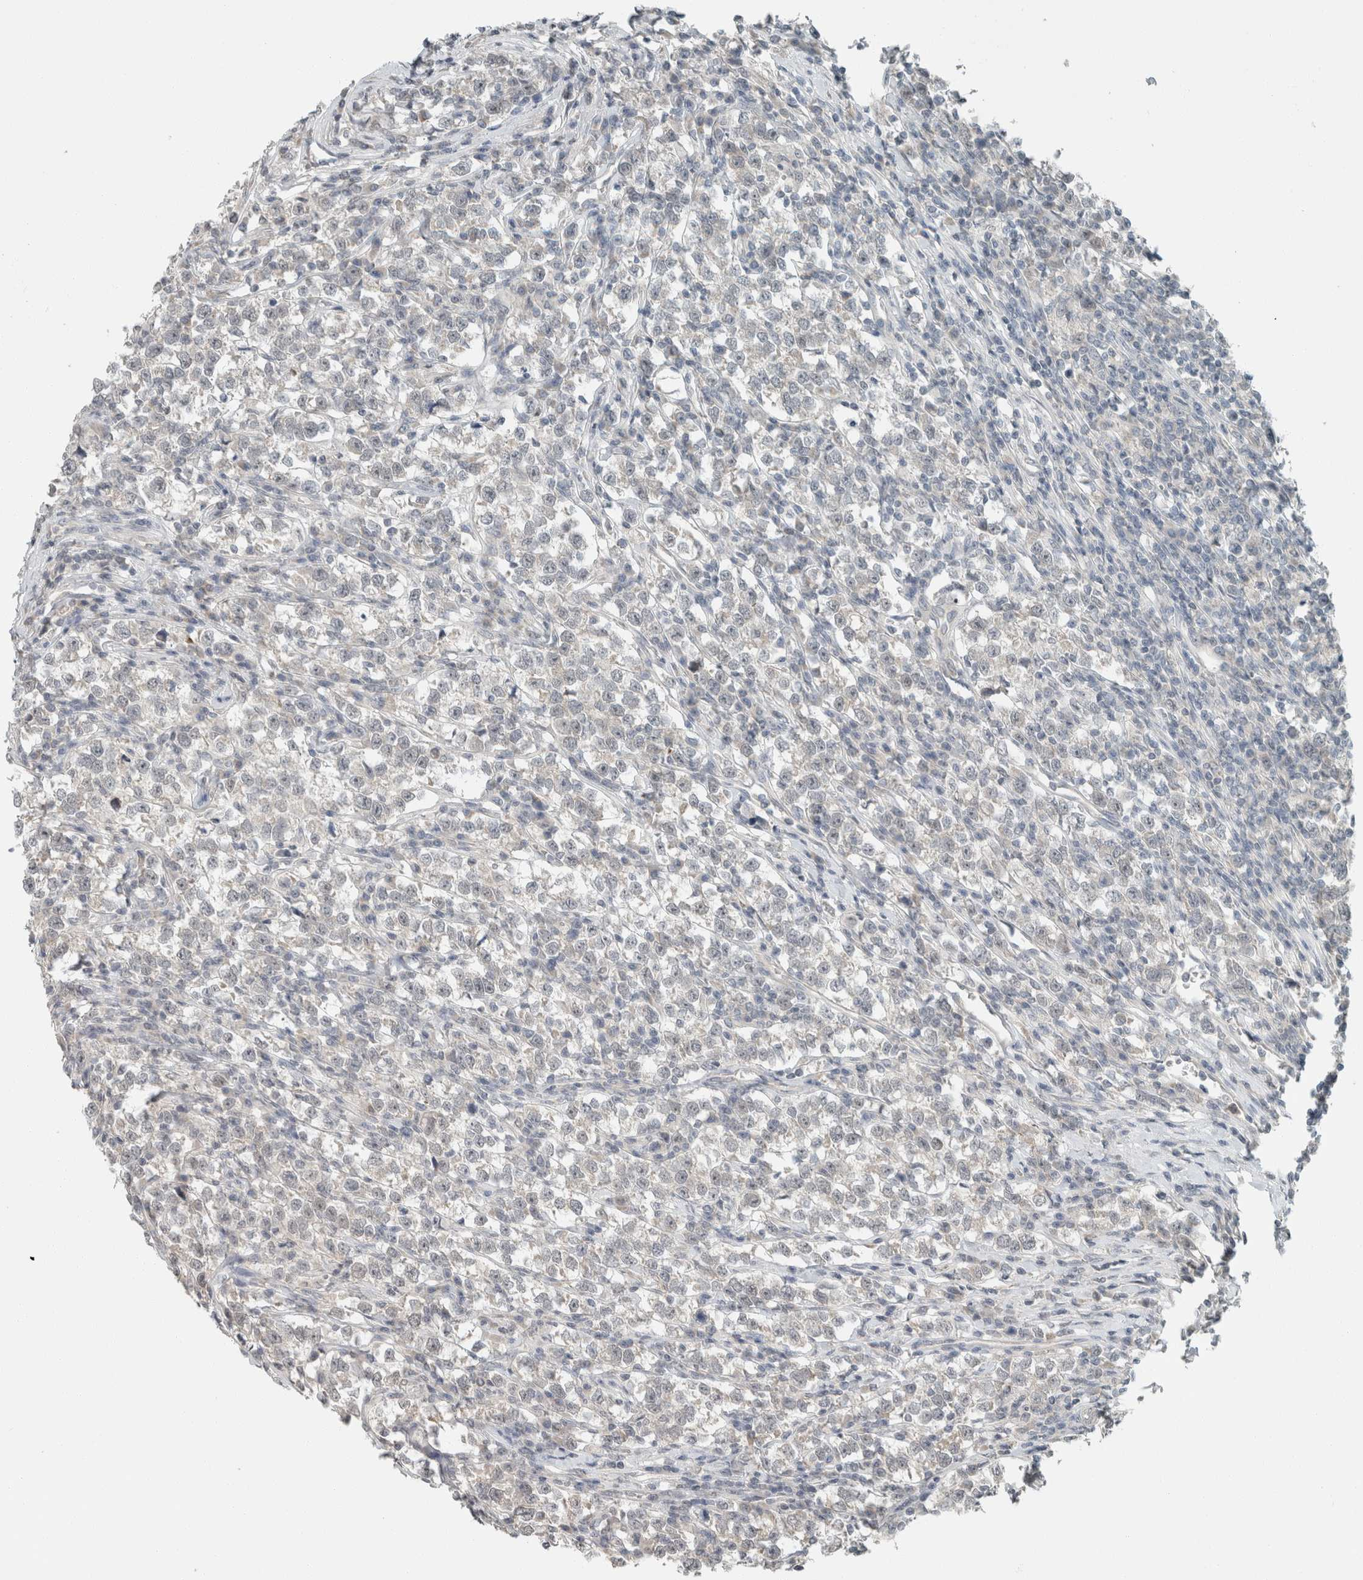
{"staining": {"intensity": "negative", "quantity": "none", "location": "none"}, "tissue": "testis cancer", "cell_type": "Tumor cells", "image_type": "cancer", "snomed": [{"axis": "morphology", "description": "Normal tissue, NOS"}, {"axis": "morphology", "description": "Seminoma, NOS"}, {"axis": "topography", "description": "Testis"}], "caption": "Immunohistochemistry image of neoplastic tissue: testis cancer stained with DAB (3,3'-diaminobenzidine) demonstrates no significant protein staining in tumor cells.", "gene": "TRIT1", "patient": {"sex": "male", "age": 43}}